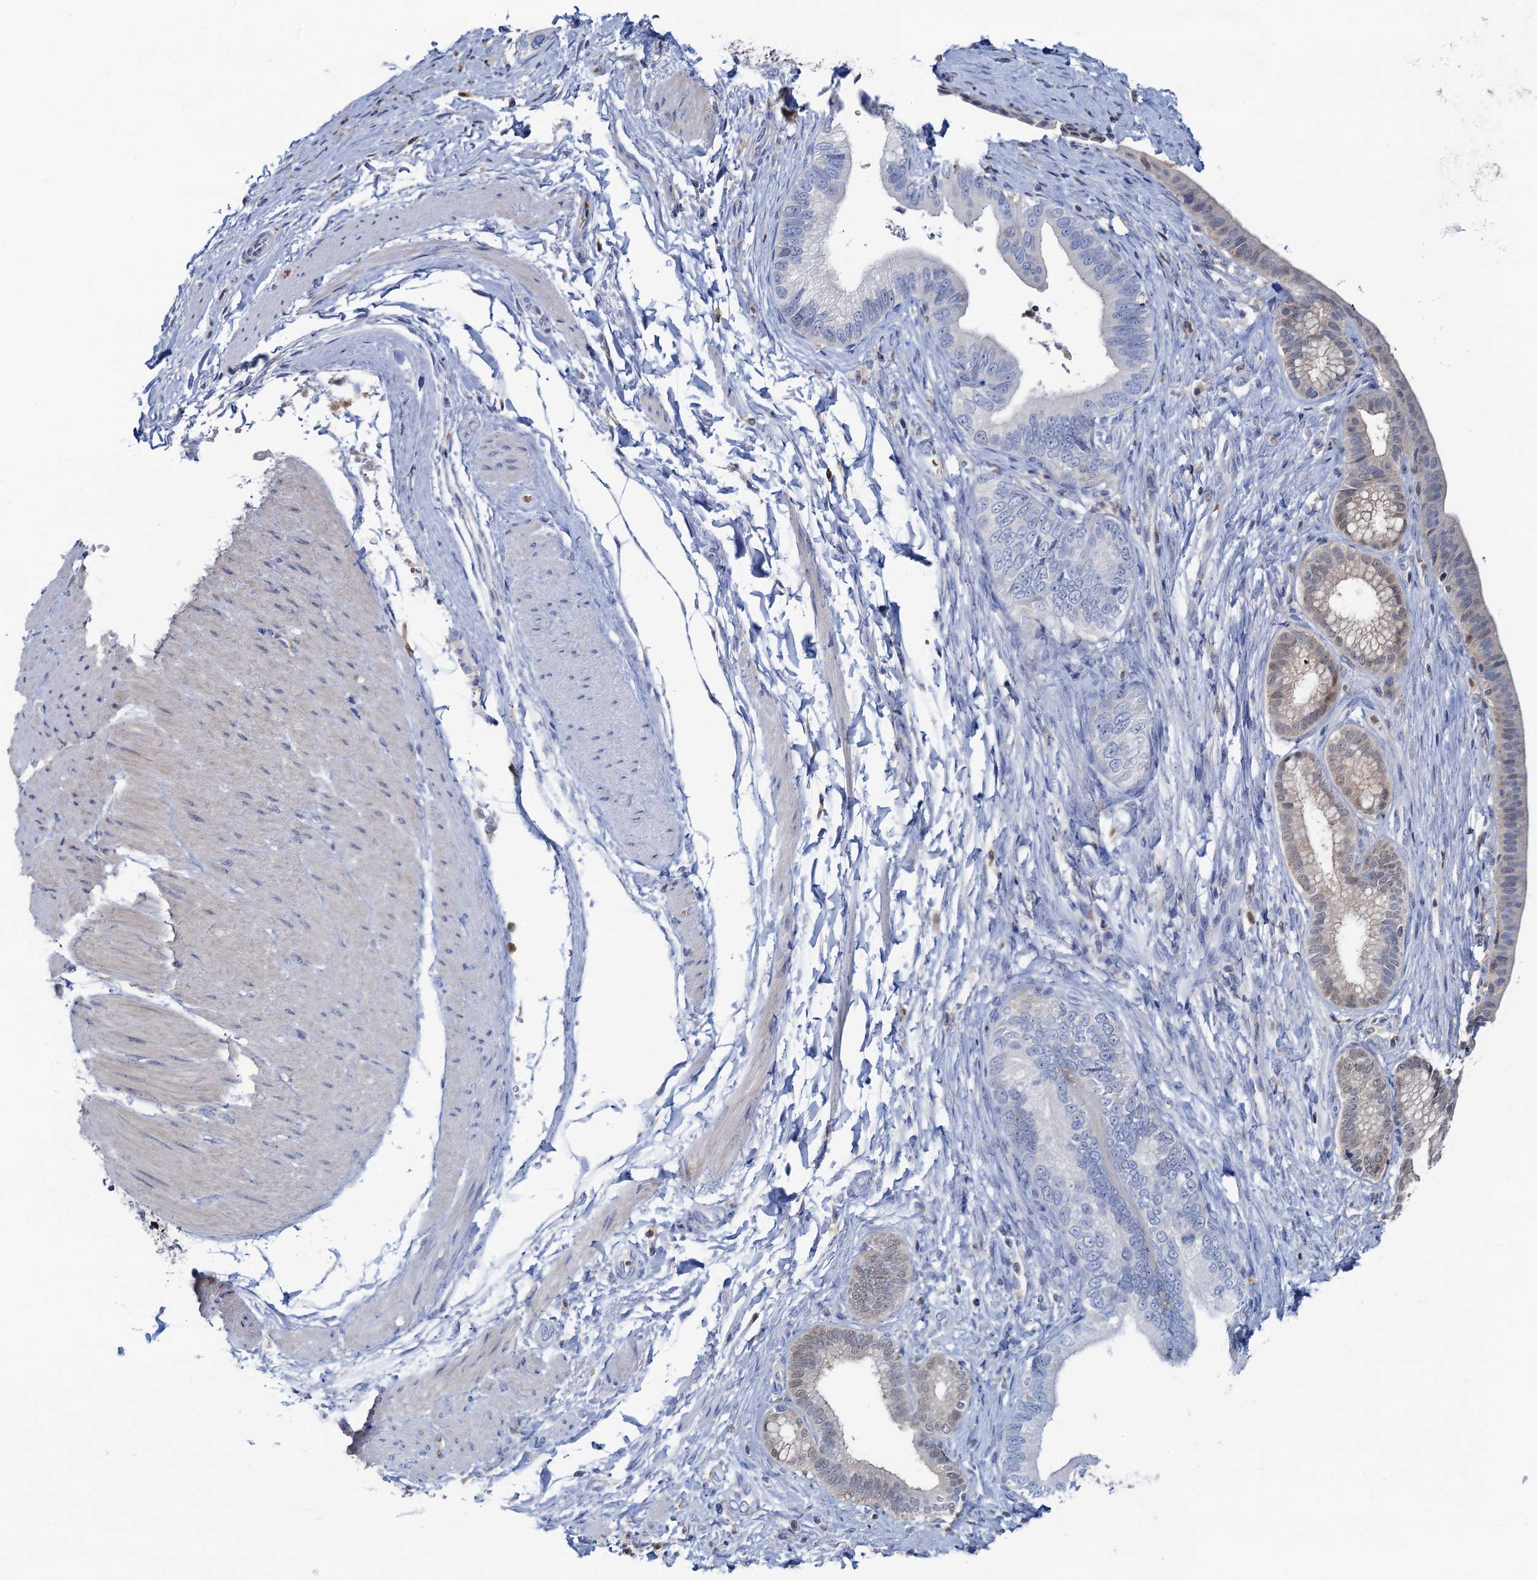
{"staining": {"intensity": "negative", "quantity": "none", "location": "none"}, "tissue": "pancreatic cancer", "cell_type": "Tumor cells", "image_type": "cancer", "snomed": [{"axis": "morphology", "description": "Adenocarcinoma, NOS"}, {"axis": "topography", "description": "Pancreas"}], "caption": "The image reveals no significant expression in tumor cells of adenocarcinoma (pancreatic). (DAB (3,3'-diaminobenzidine) immunohistochemistry visualized using brightfield microscopy, high magnification).", "gene": "FAH", "patient": {"sex": "female", "age": 55}}